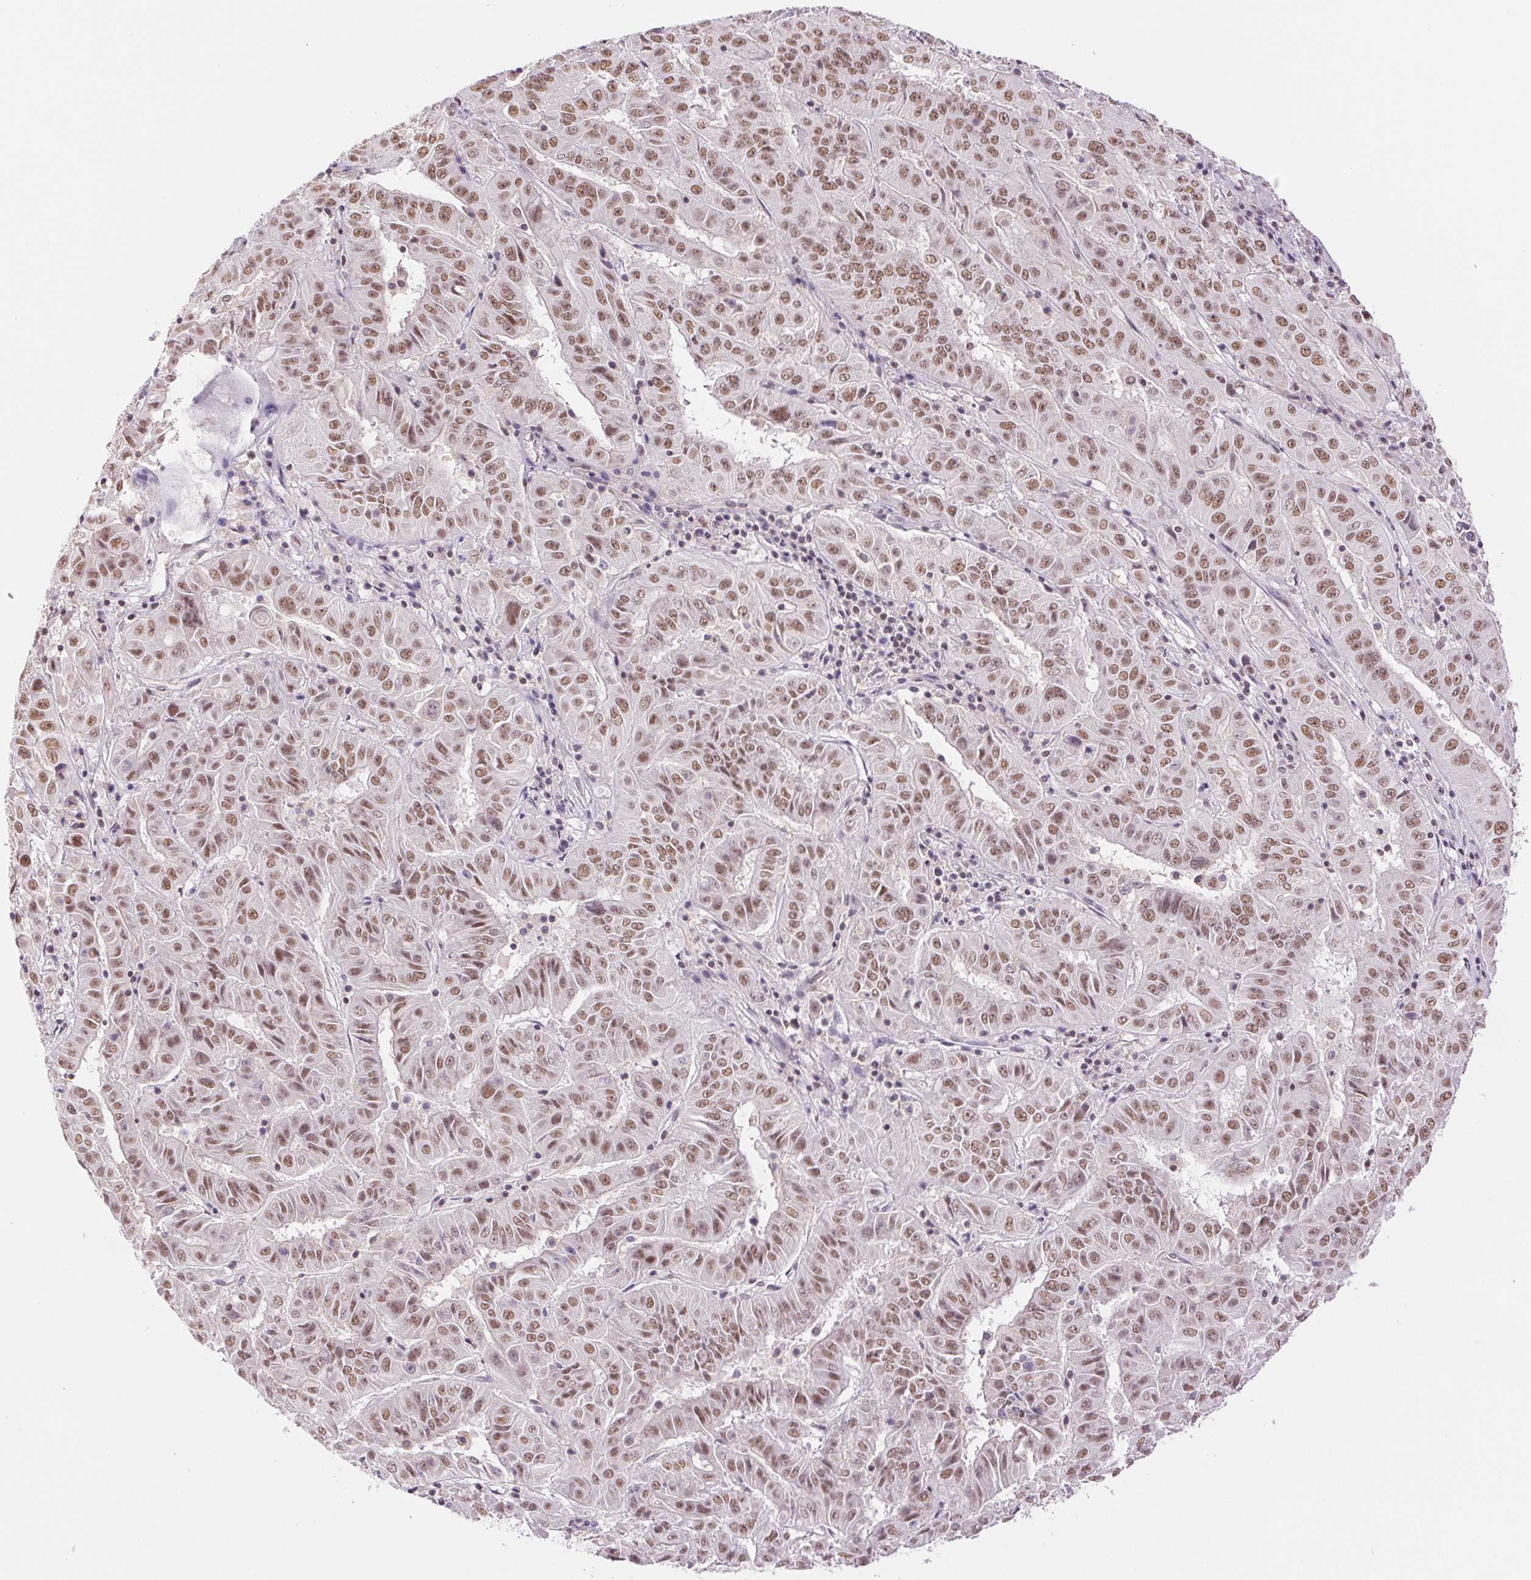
{"staining": {"intensity": "moderate", "quantity": ">75%", "location": "nuclear"}, "tissue": "pancreatic cancer", "cell_type": "Tumor cells", "image_type": "cancer", "snomed": [{"axis": "morphology", "description": "Adenocarcinoma, NOS"}, {"axis": "topography", "description": "Pancreas"}], "caption": "Protein analysis of pancreatic cancer (adenocarcinoma) tissue displays moderate nuclear staining in approximately >75% of tumor cells.", "gene": "RPRD1B", "patient": {"sex": "male", "age": 63}}